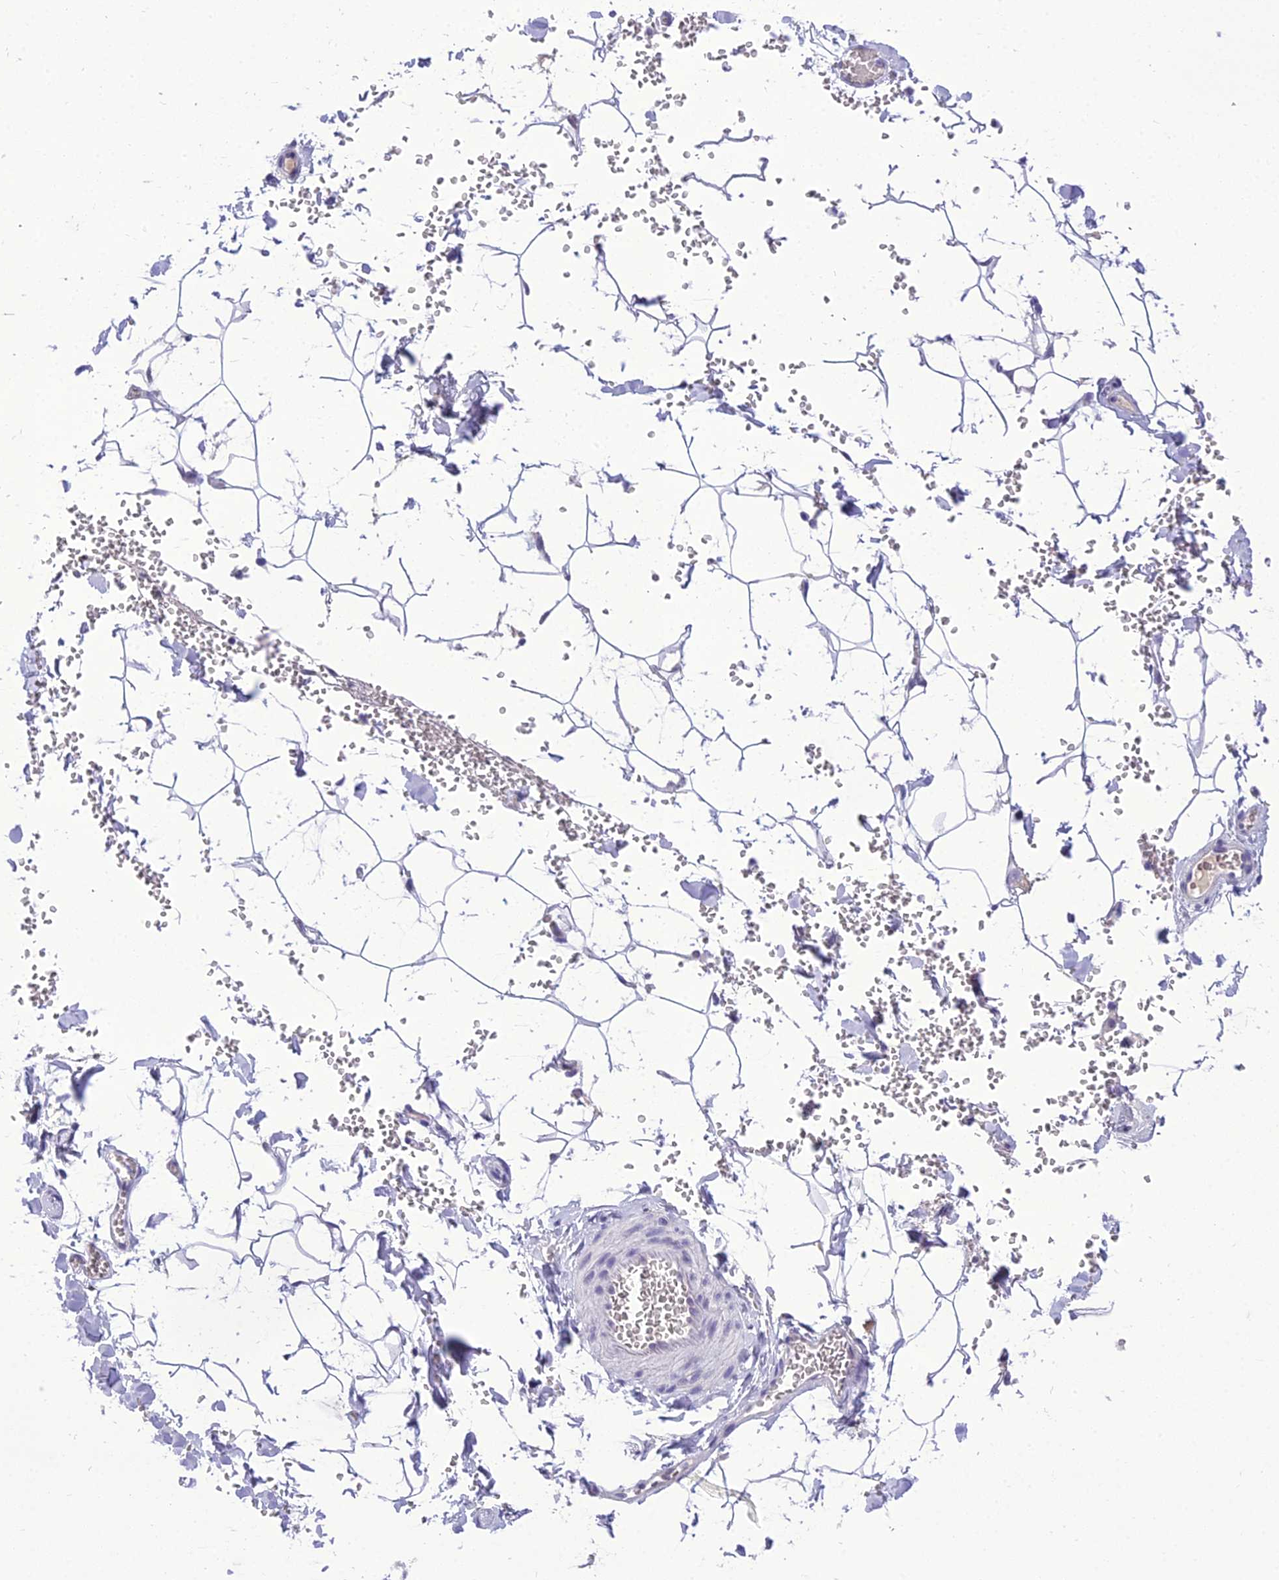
{"staining": {"intensity": "negative", "quantity": "none", "location": "none"}, "tissue": "adipose tissue", "cell_type": "Adipocytes", "image_type": "normal", "snomed": [{"axis": "morphology", "description": "Normal tissue, NOS"}, {"axis": "topography", "description": "Gallbladder"}, {"axis": "topography", "description": "Peripheral nerve tissue"}], "caption": "IHC histopathology image of benign human adipose tissue stained for a protein (brown), which displays no positivity in adipocytes.", "gene": "SH3RF3", "patient": {"sex": "male", "age": 38}}